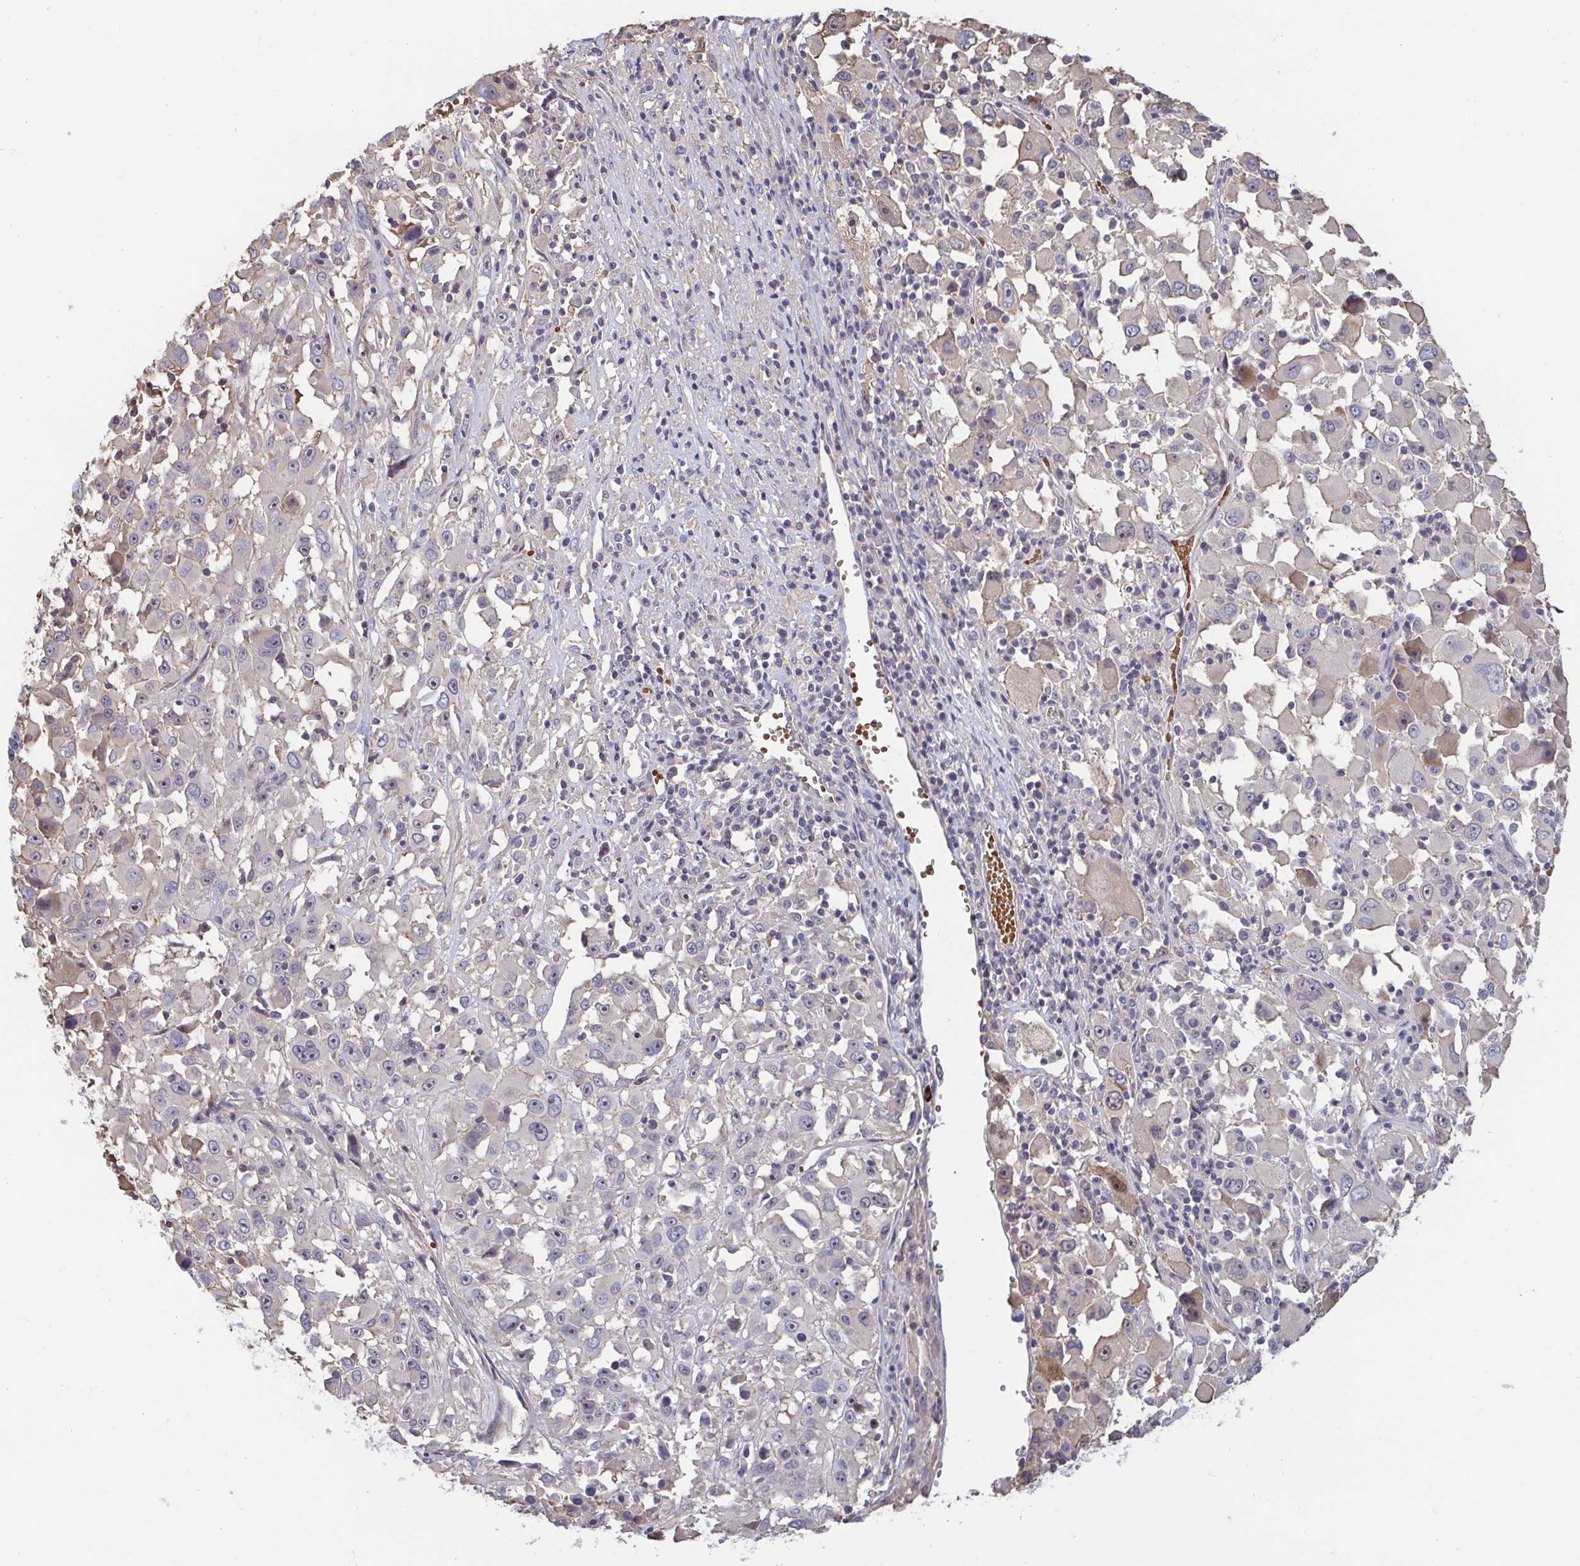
{"staining": {"intensity": "negative", "quantity": "none", "location": "none"}, "tissue": "melanoma", "cell_type": "Tumor cells", "image_type": "cancer", "snomed": [{"axis": "morphology", "description": "Malignant melanoma, Metastatic site"}, {"axis": "topography", "description": "Soft tissue"}], "caption": "Immunohistochemical staining of human melanoma shows no significant expression in tumor cells.", "gene": "LRRC38", "patient": {"sex": "male", "age": 50}}